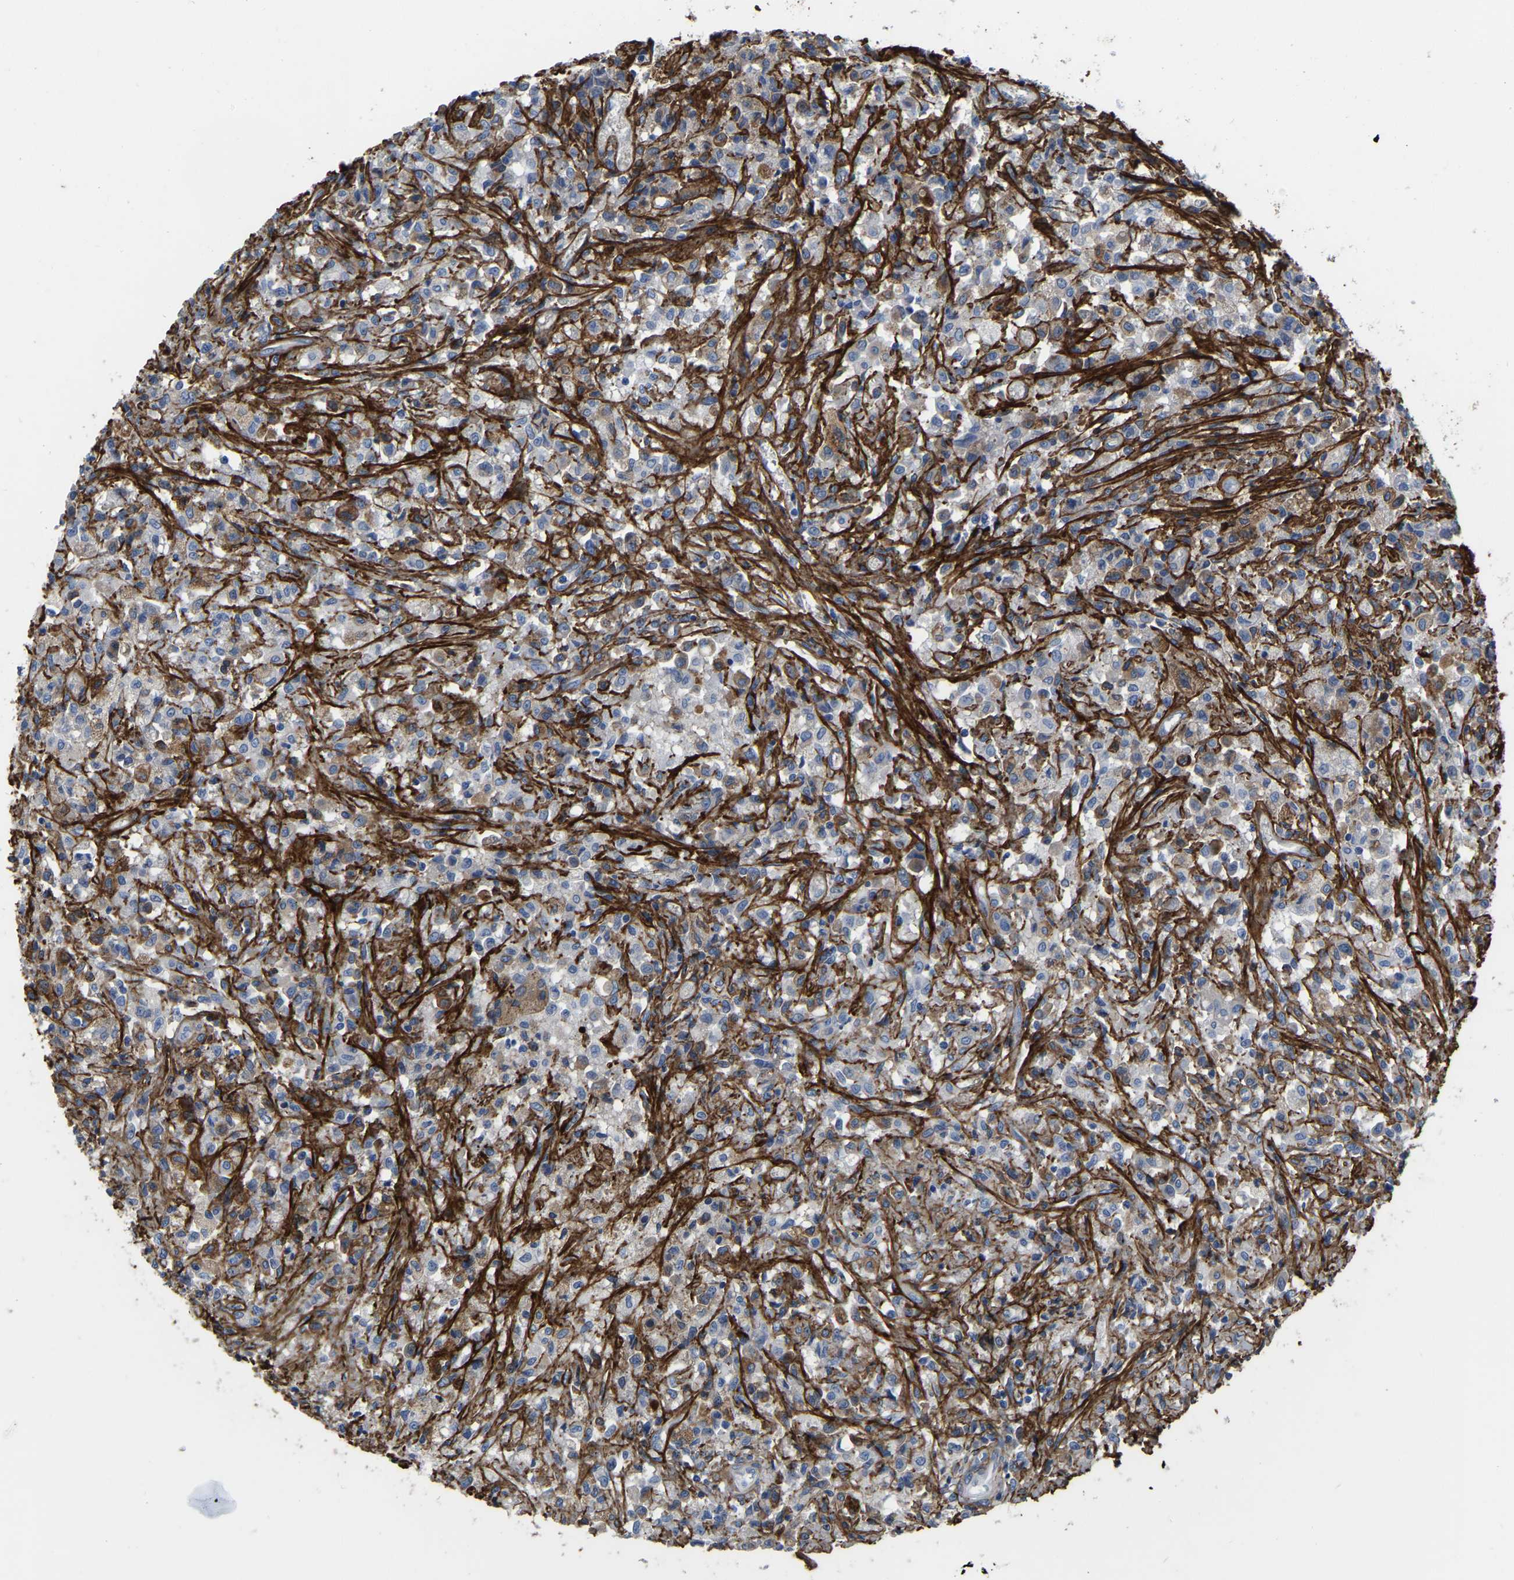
{"staining": {"intensity": "negative", "quantity": "none", "location": "none"}, "tissue": "testis cancer", "cell_type": "Tumor cells", "image_type": "cancer", "snomed": [{"axis": "morphology", "description": "Carcinoma, Embryonal, NOS"}, {"axis": "topography", "description": "Testis"}], "caption": "Tumor cells show no significant protein positivity in testis cancer.", "gene": "COL6A1", "patient": {"sex": "male", "age": 2}}